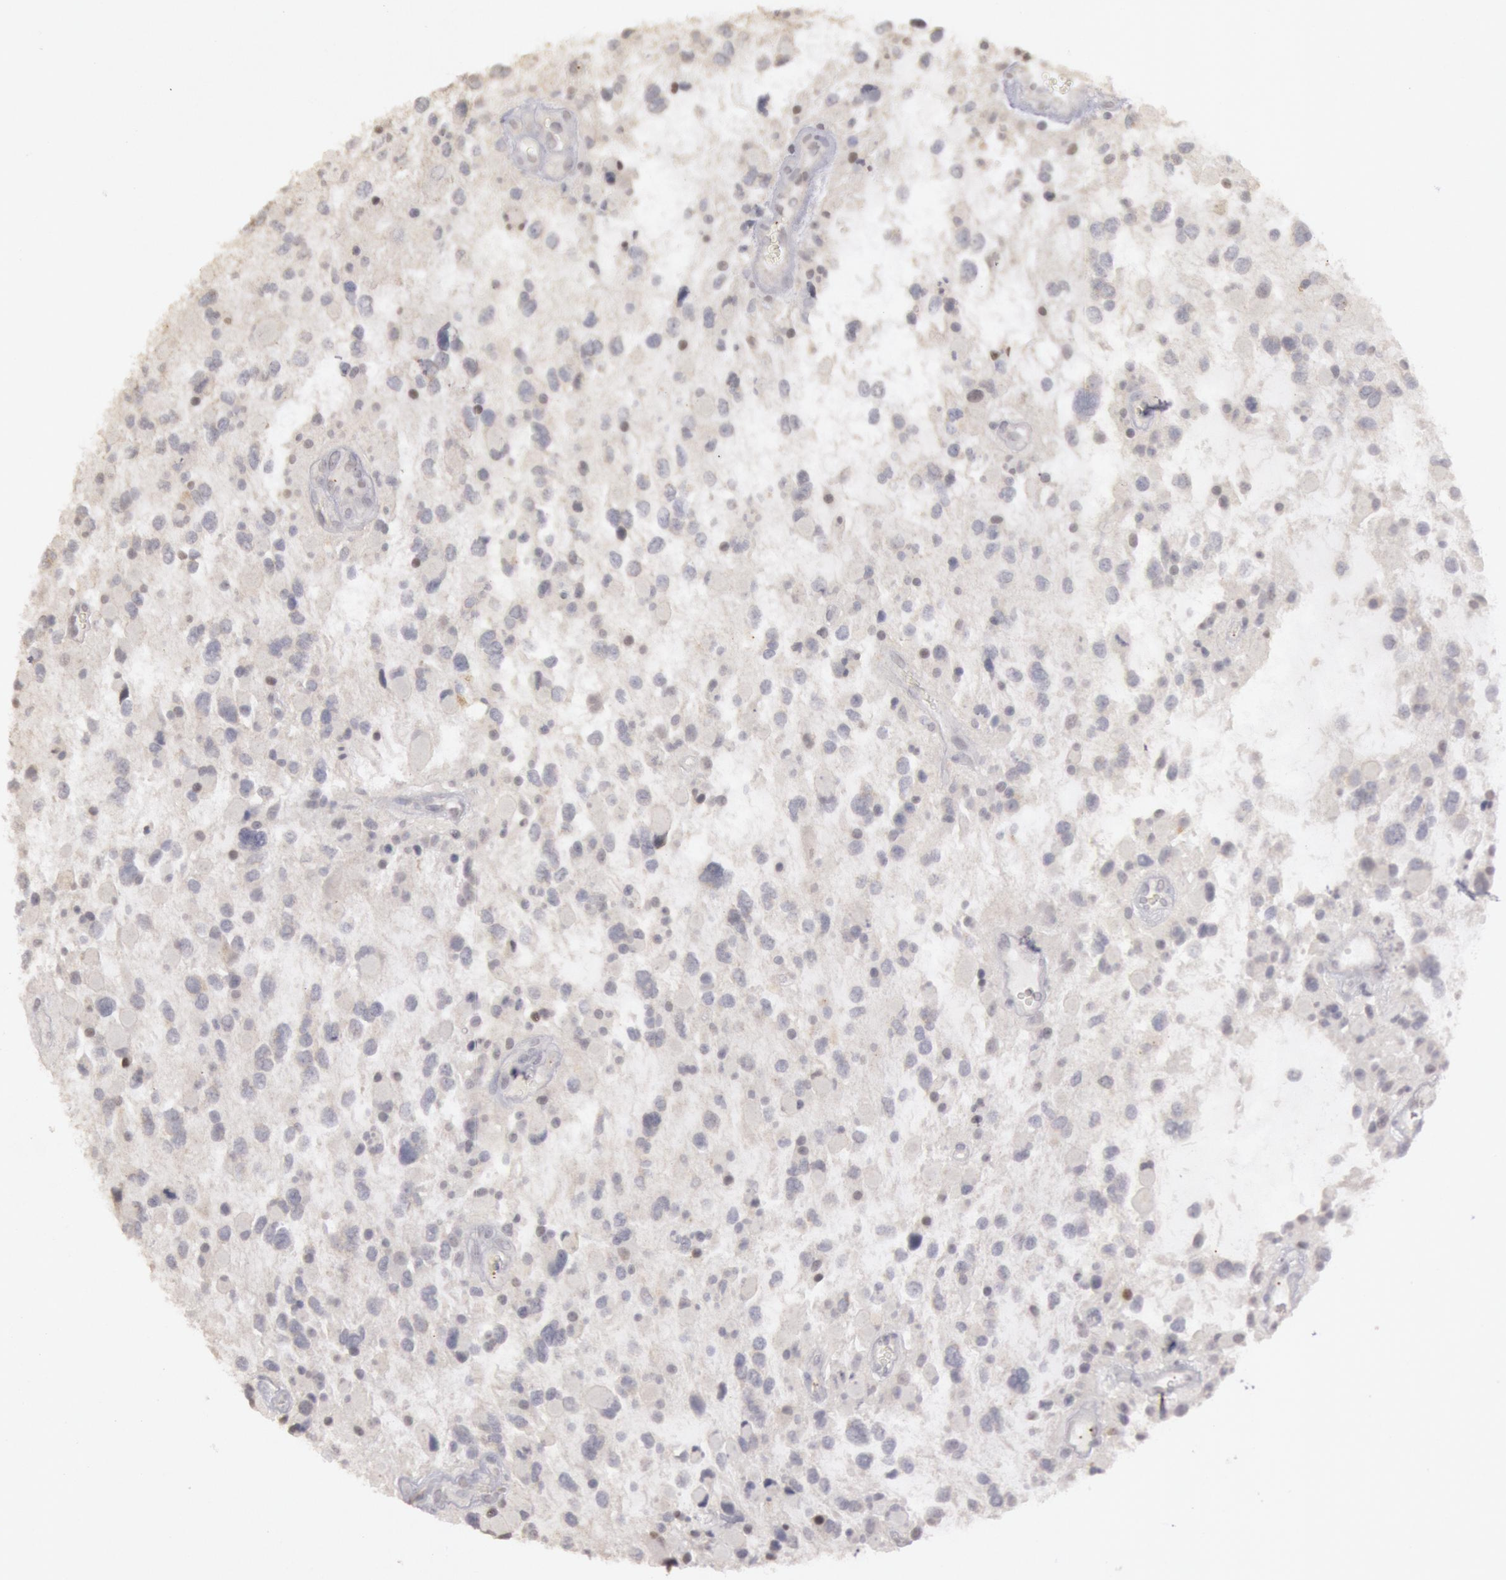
{"staining": {"intensity": "negative", "quantity": "none", "location": "none"}, "tissue": "glioma", "cell_type": "Tumor cells", "image_type": "cancer", "snomed": [{"axis": "morphology", "description": "Glioma, malignant, High grade"}, {"axis": "topography", "description": "Brain"}], "caption": "This is an immunohistochemistry image of human glioma. There is no staining in tumor cells.", "gene": "RIMBP3C", "patient": {"sex": "female", "age": 37}}